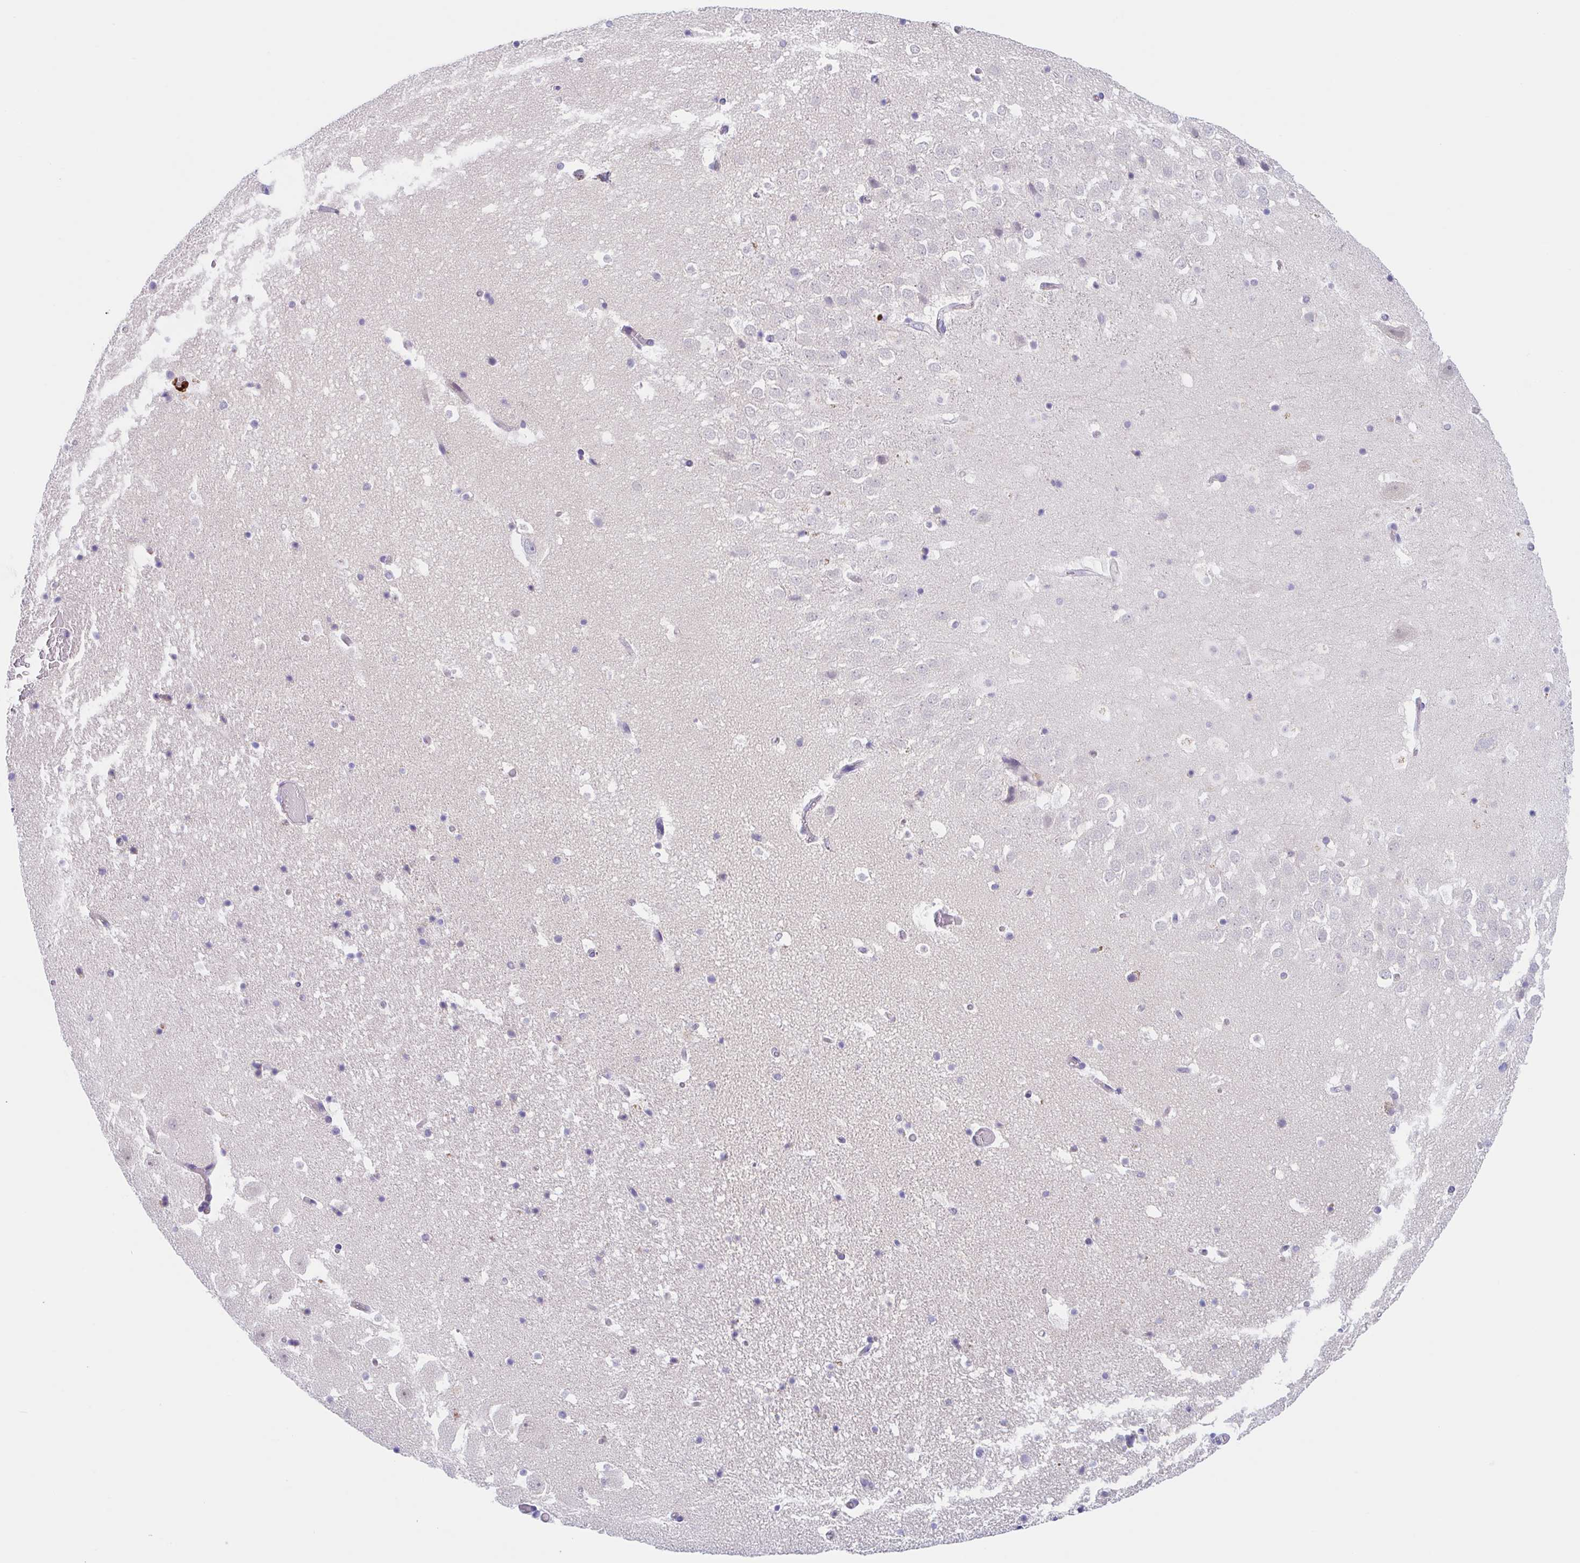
{"staining": {"intensity": "negative", "quantity": "none", "location": "none"}, "tissue": "hippocampus", "cell_type": "Glial cells", "image_type": "normal", "snomed": [{"axis": "morphology", "description": "Normal tissue, NOS"}, {"axis": "topography", "description": "Hippocampus"}], "caption": "Image shows no protein expression in glial cells of benign hippocampus. (IHC, brightfield microscopy, high magnification).", "gene": "TMEM86A", "patient": {"sex": "female", "age": 42}}